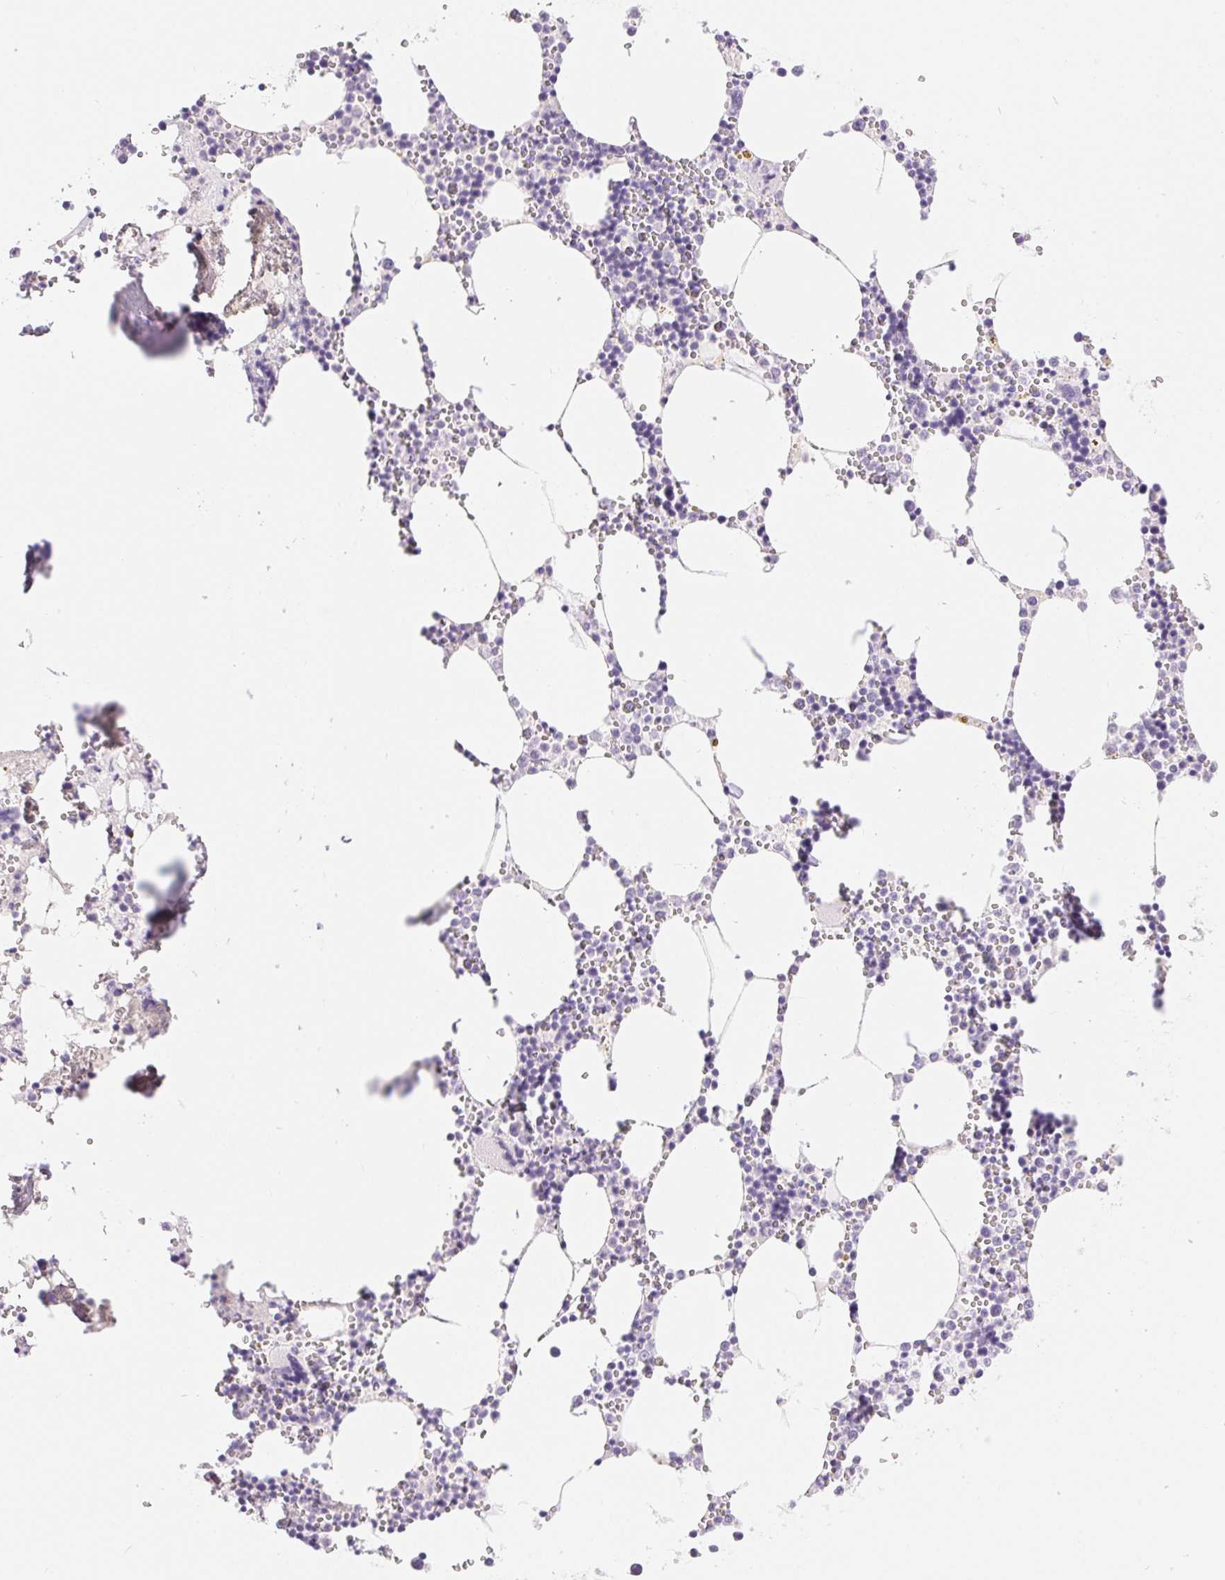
{"staining": {"intensity": "negative", "quantity": "none", "location": "none"}, "tissue": "bone marrow", "cell_type": "Hematopoietic cells", "image_type": "normal", "snomed": [{"axis": "morphology", "description": "Normal tissue, NOS"}, {"axis": "topography", "description": "Bone marrow"}], "caption": "Normal bone marrow was stained to show a protein in brown. There is no significant staining in hematopoietic cells. The staining was performed using DAB (3,3'-diaminobenzidine) to visualize the protein expression in brown, while the nuclei were stained in blue with hematoxylin (Magnification: 20x).", "gene": "XDH", "patient": {"sex": "male", "age": 54}}